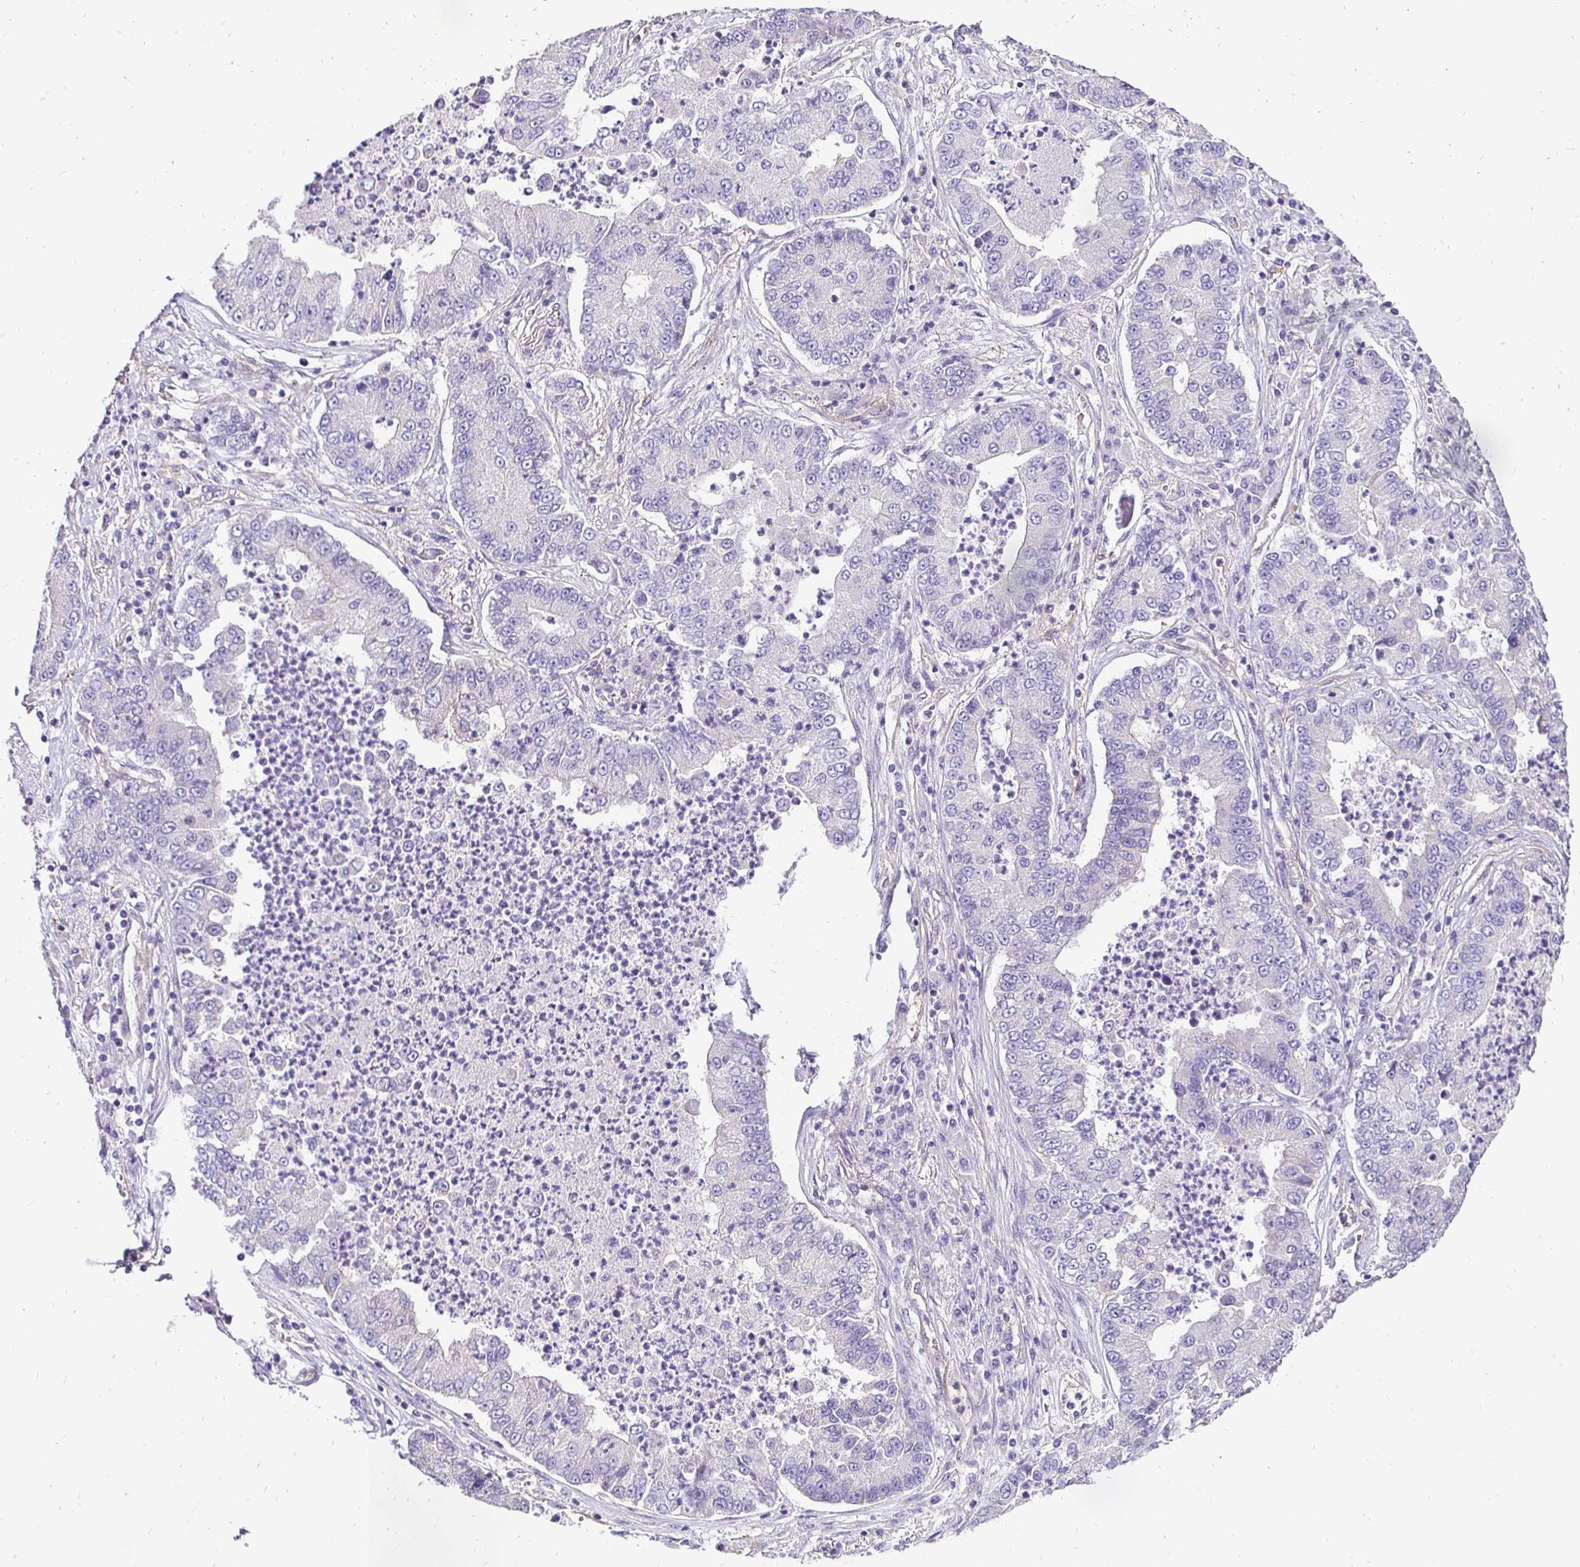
{"staining": {"intensity": "negative", "quantity": "none", "location": "none"}, "tissue": "lung cancer", "cell_type": "Tumor cells", "image_type": "cancer", "snomed": [{"axis": "morphology", "description": "Adenocarcinoma, NOS"}, {"axis": "topography", "description": "Lung"}], "caption": "This is an immunohistochemistry micrograph of human lung cancer. There is no expression in tumor cells.", "gene": "SLC9A1", "patient": {"sex": "female", "age": 57}}